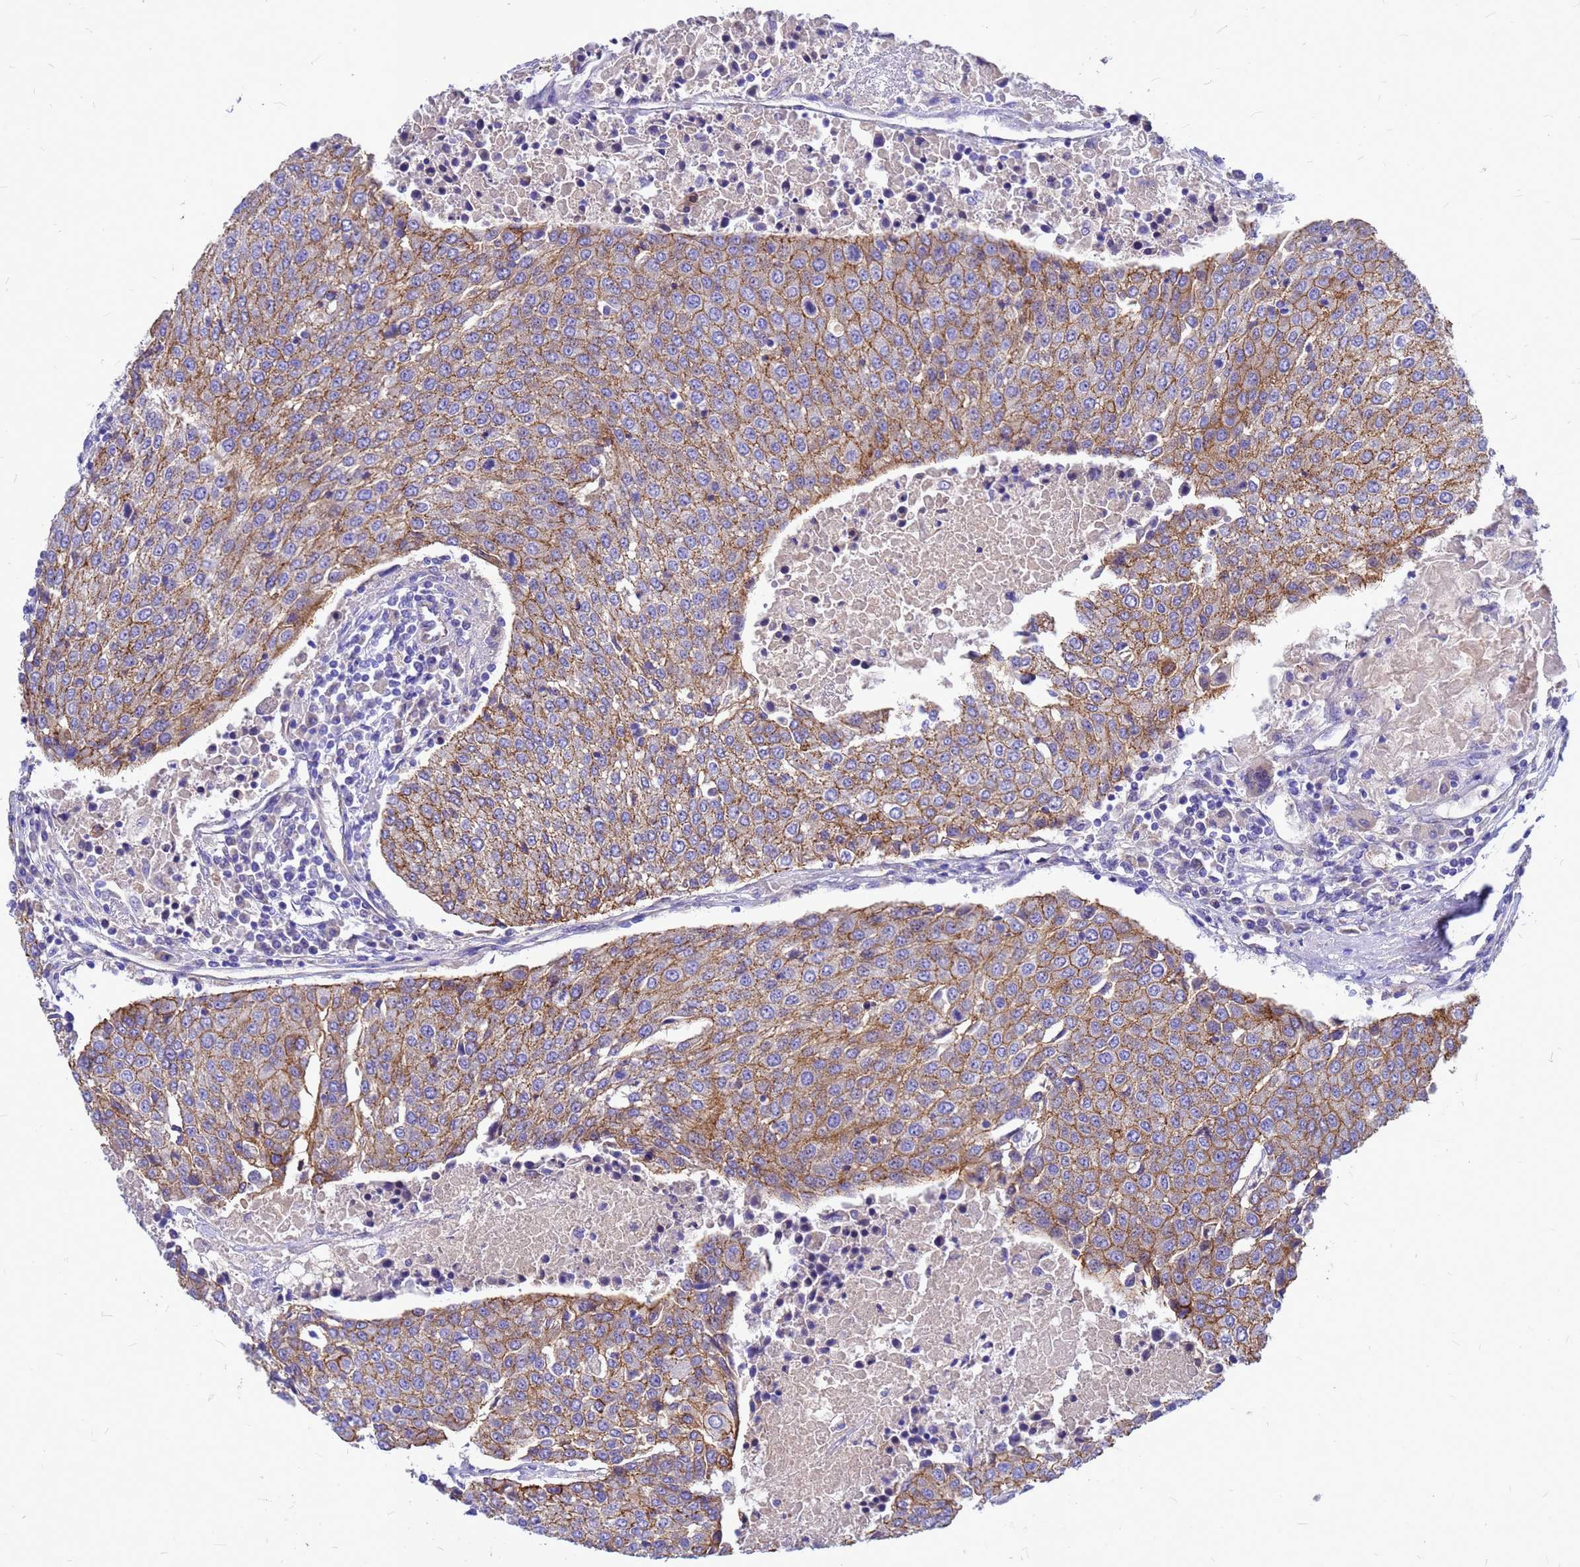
{"staining": {"intensity": "moderate", "quantity": ">75%", "location": "cytoplasmic/membranous"}, "tissue": "urothelial cancer", "cell_type": "Tumor cells", "image_type": "cancer", "snomed": [{"axis": "morphology", "description": "Urothelial carcinoma, High grade"}, {"axis": "topography", "description": "Urinary bladder"}], "caption": "Urothelial cancer stained with DAB immunohistochemistry (IHC) reveals medium levels of moderate cytoplasmic/membranous positivity in approximately >75% of tumor cells.", "gene": "FBXW5", "patient": {"sex": "female", "age": 85}}